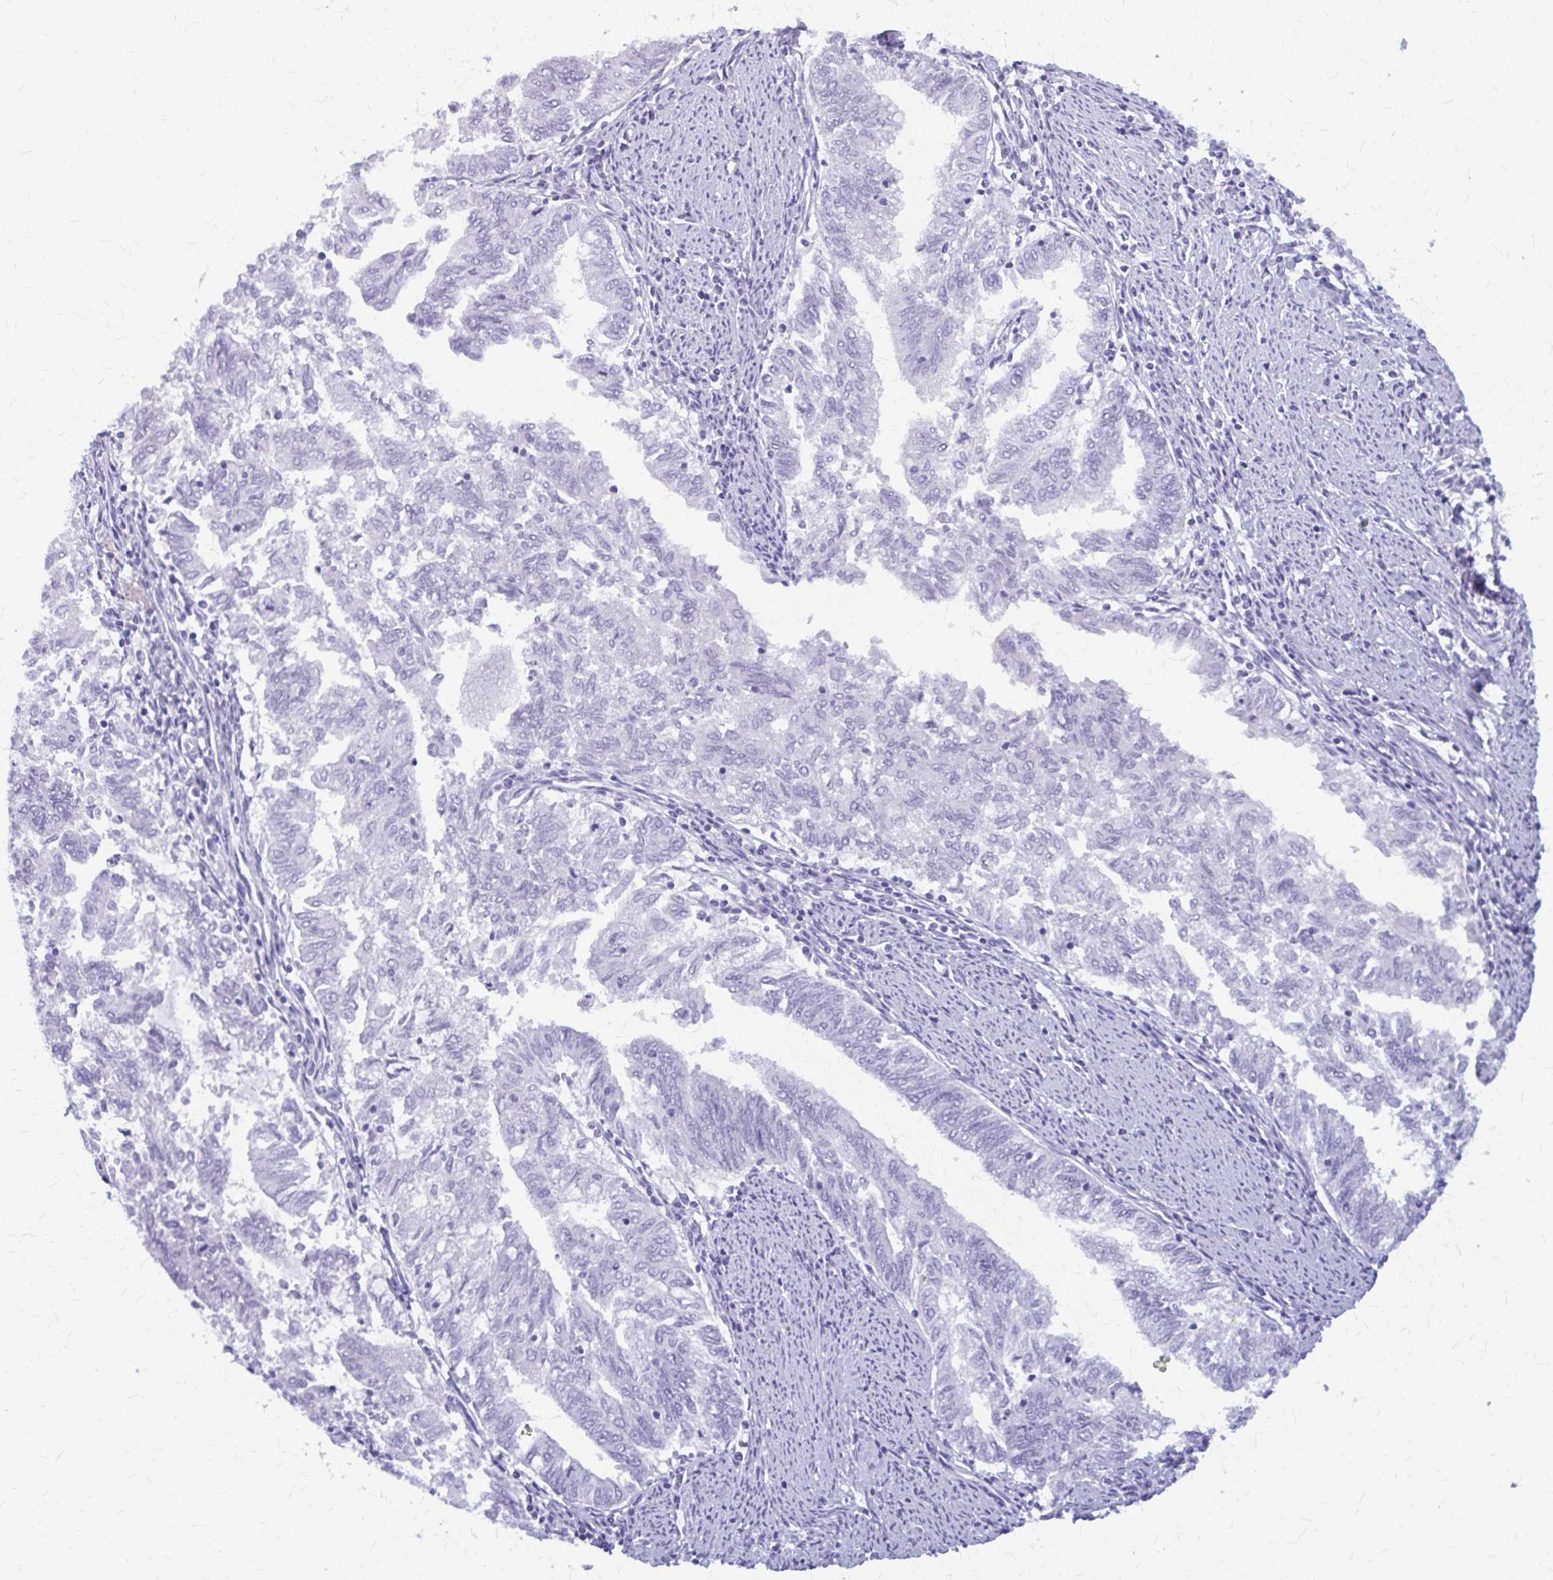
{"staining": {"intensity": "negative", "quantity": "none", "location": "none"}, "tissue": "endometrial cancer", "cell_type": "Tumor cells", "image_type": "cancer", "snomed": [{"axis": "morphology", "description": "Adenocarcinoma, NOS"}, {"axis": "topography", "description": "Endometrium"}], "caption": "This image is of endometrial cancer (adenocarcinoma) stained with IHC to label a protein in brown with the nuclei are counter-stained blue. There is no staining in tumor cells. The staining is performed using DAB brown chromogen with nuclei counter-stained in using hematoxylin.", "gene": "KLHDC7A", "patient": {"sex": "female", "age": 79}}